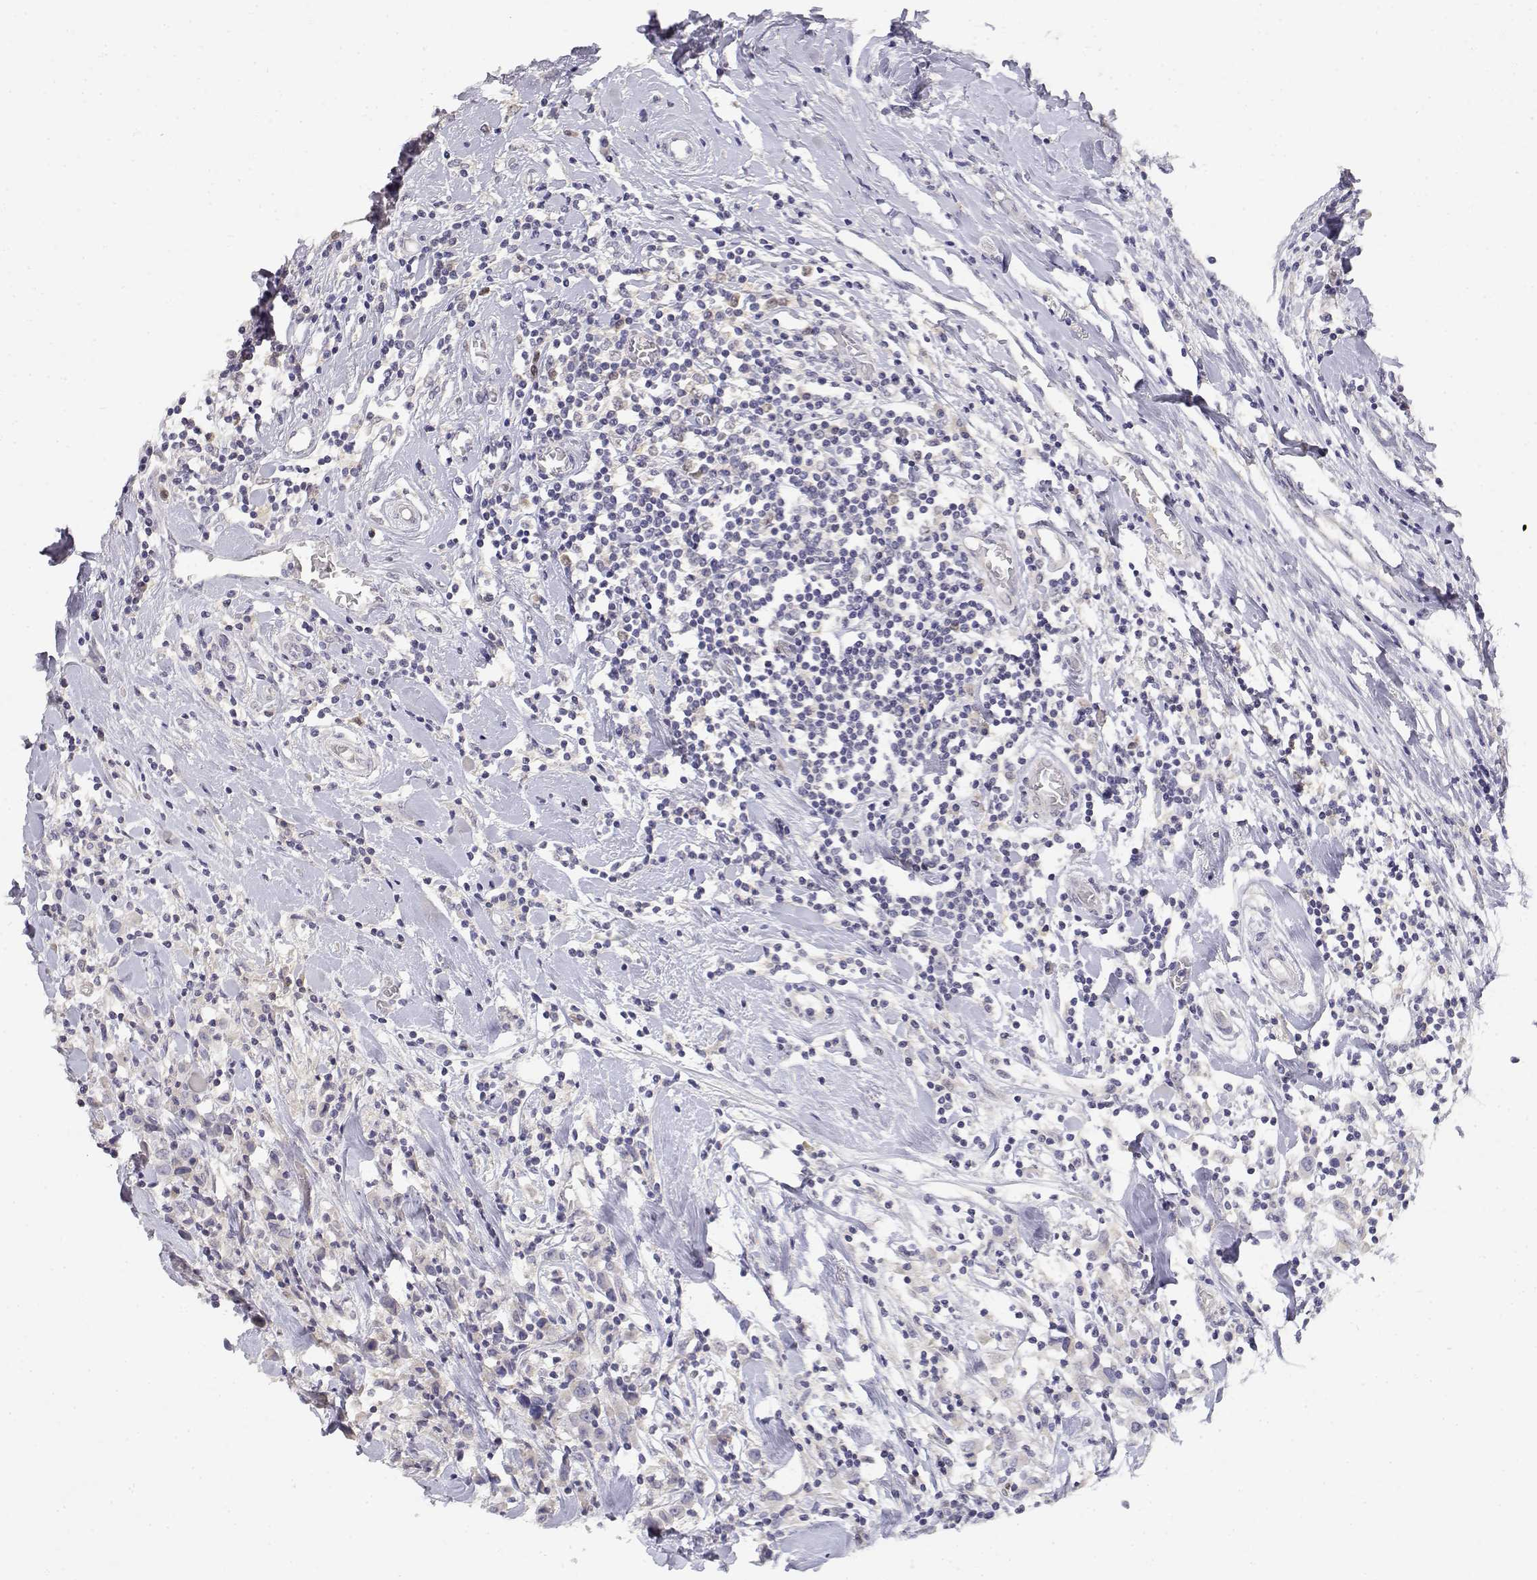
{"staining": {"intensity": "negative", "quantity": "none", "location": "none"}, "tissue": "breast cancer", "cell_type": "Tumor cells", "image_type": "cancer", "snomed": [{"axis": "morphology", "description": "Duct carcinoma"}, {"axis": "topography", "description": "Breast"}], "caption": "This is an IHC image of breast invasive ductal carcinoma. There is no expression in tumor cells.", "gene": "ADA", "patient": {"sex": "female", "age": 61}}